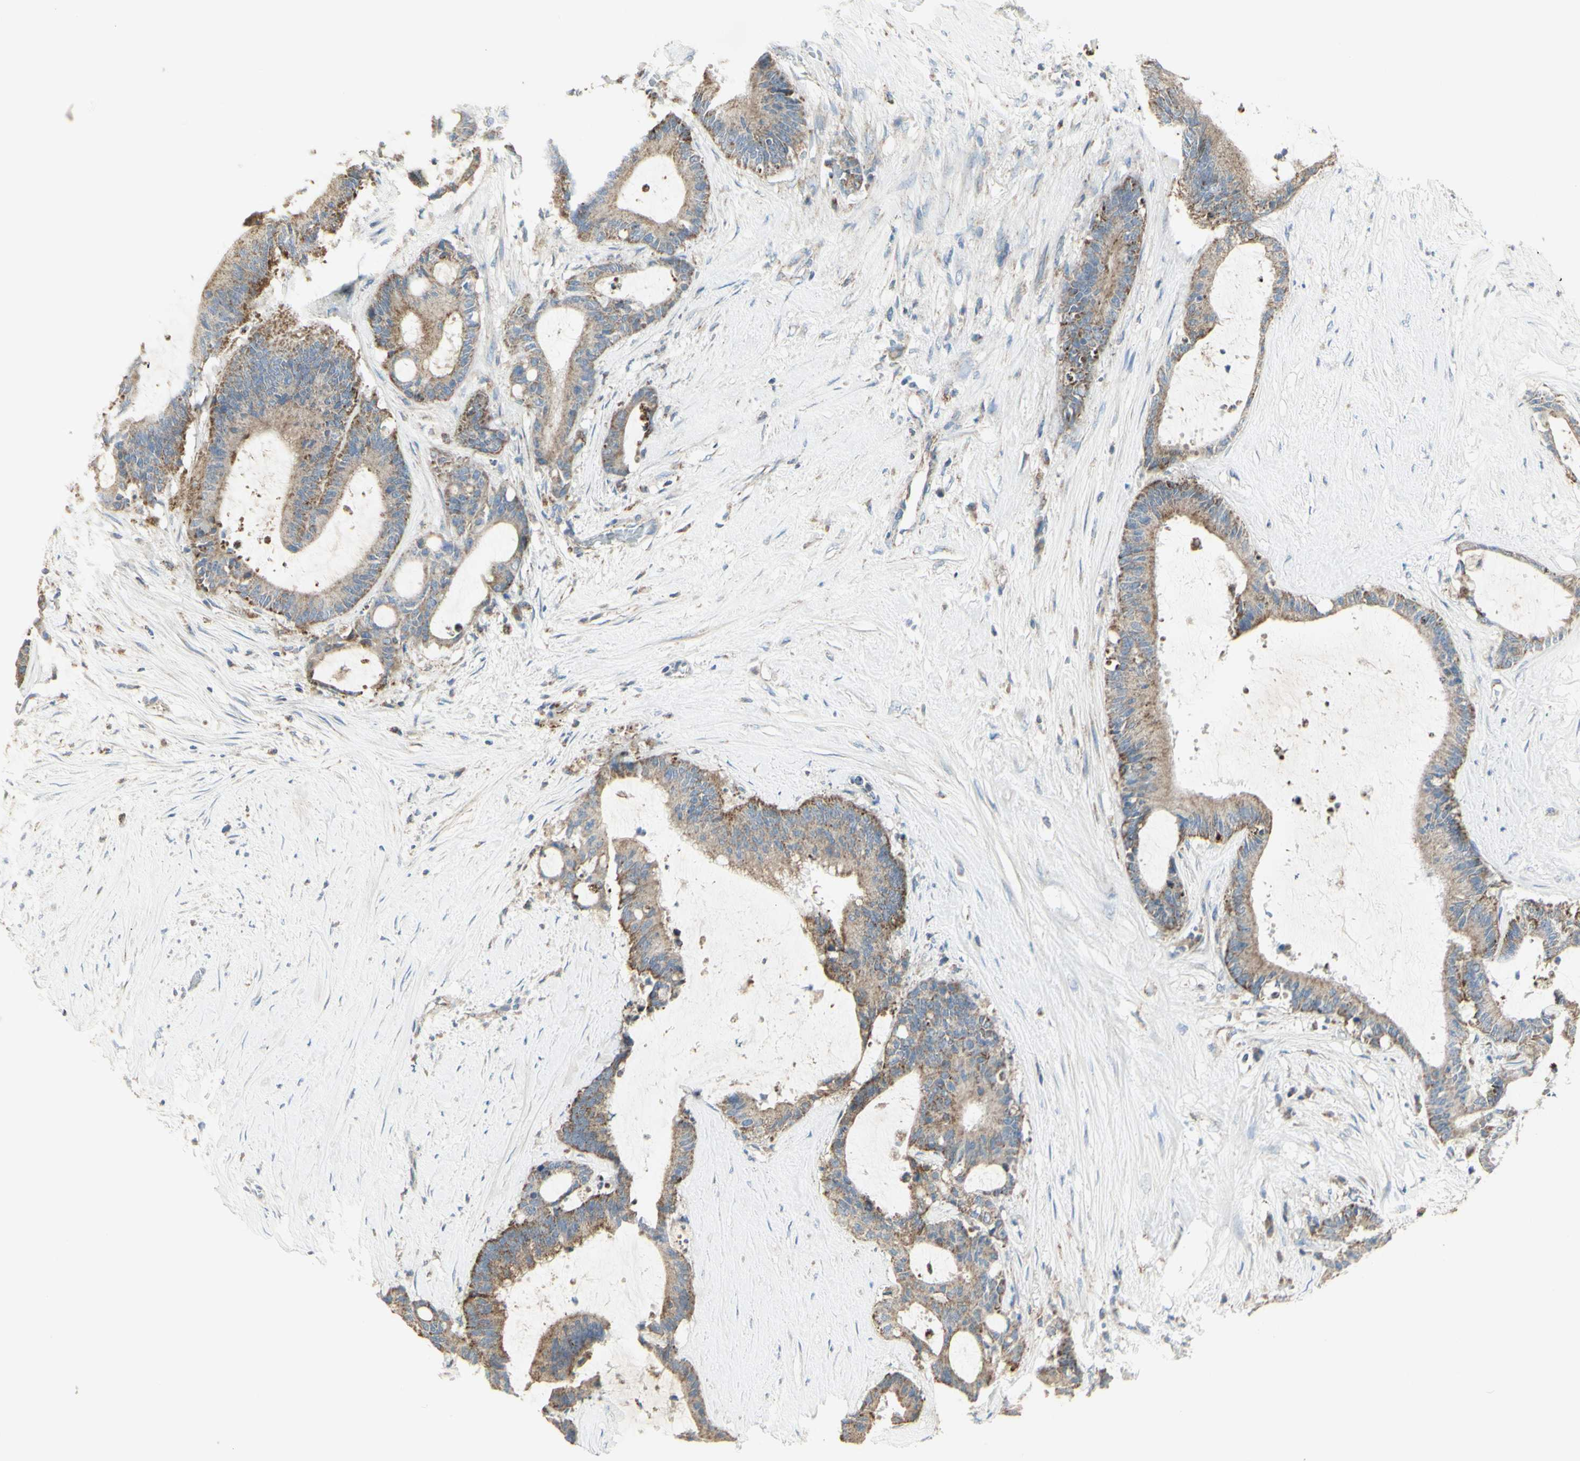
{"staining": {"intensity": "weak", "quantity": ">75%", "location": "cytoplasmic/membranous"}, "tissue": "liver cancer", "cell_type": "Tumor cells", "image_type": "cancer", "snomed": [{"axis": "morphology", "description": "Cholangiocarcinoma"}, {"axis": "topography", "description": "Liver"}], "caption": "Liver cancer stained with a brown dye demonstrates weak cytoplasmic/membranous positive expression in about >75% of tumor cells.", "gene": "CNTNAP1", "patient": {"sex": "female", "age": 73}}